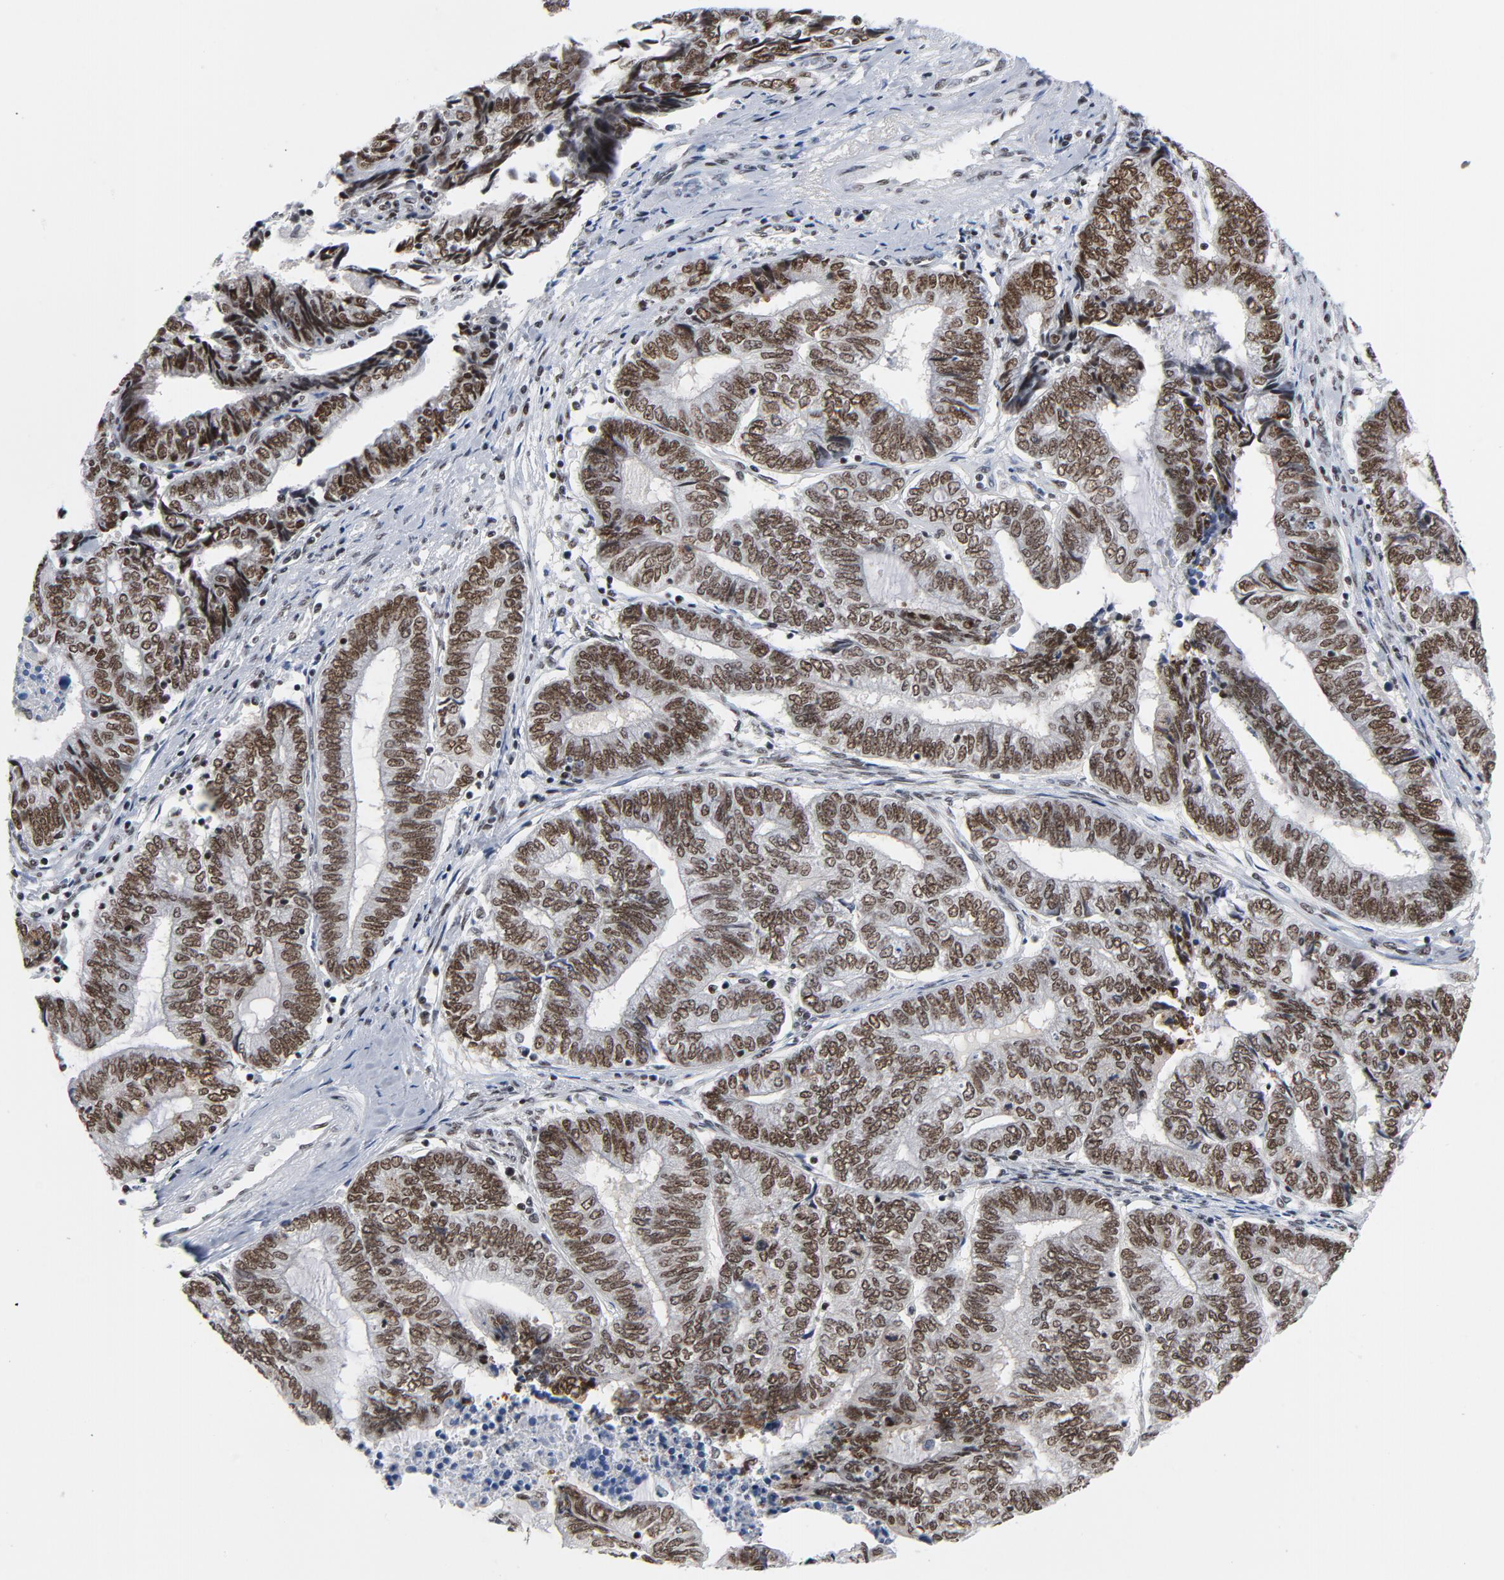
{"staining": {"intensity": "moderate", "quantity": ">75%", "location": "cytoplasmic/membranous,nuclear"}, "tissue": "endometrial cancer", "cell_type": "Tumor cells", "image_type": "cancer", "snomed": [{"axis": "morphology", "description": "Adenocarcinoma, NOS"}, {"axis": "topography", "description": "Uterus"}, {"axis": "topography", "description": "Endometrium"}], "caption": "High-magnification brightfield microscopy of endometrial cancer (adenocarcinoma) stained with DAB (brown) and counterstained with hematoxylin (blue). tumor cells exhibit moderate cytoplasmic/membranous and nuclear positivity is seen in about>75% of cells.", "gene": "CSTF2", "patient": {"sex": "female", "age": 70}}